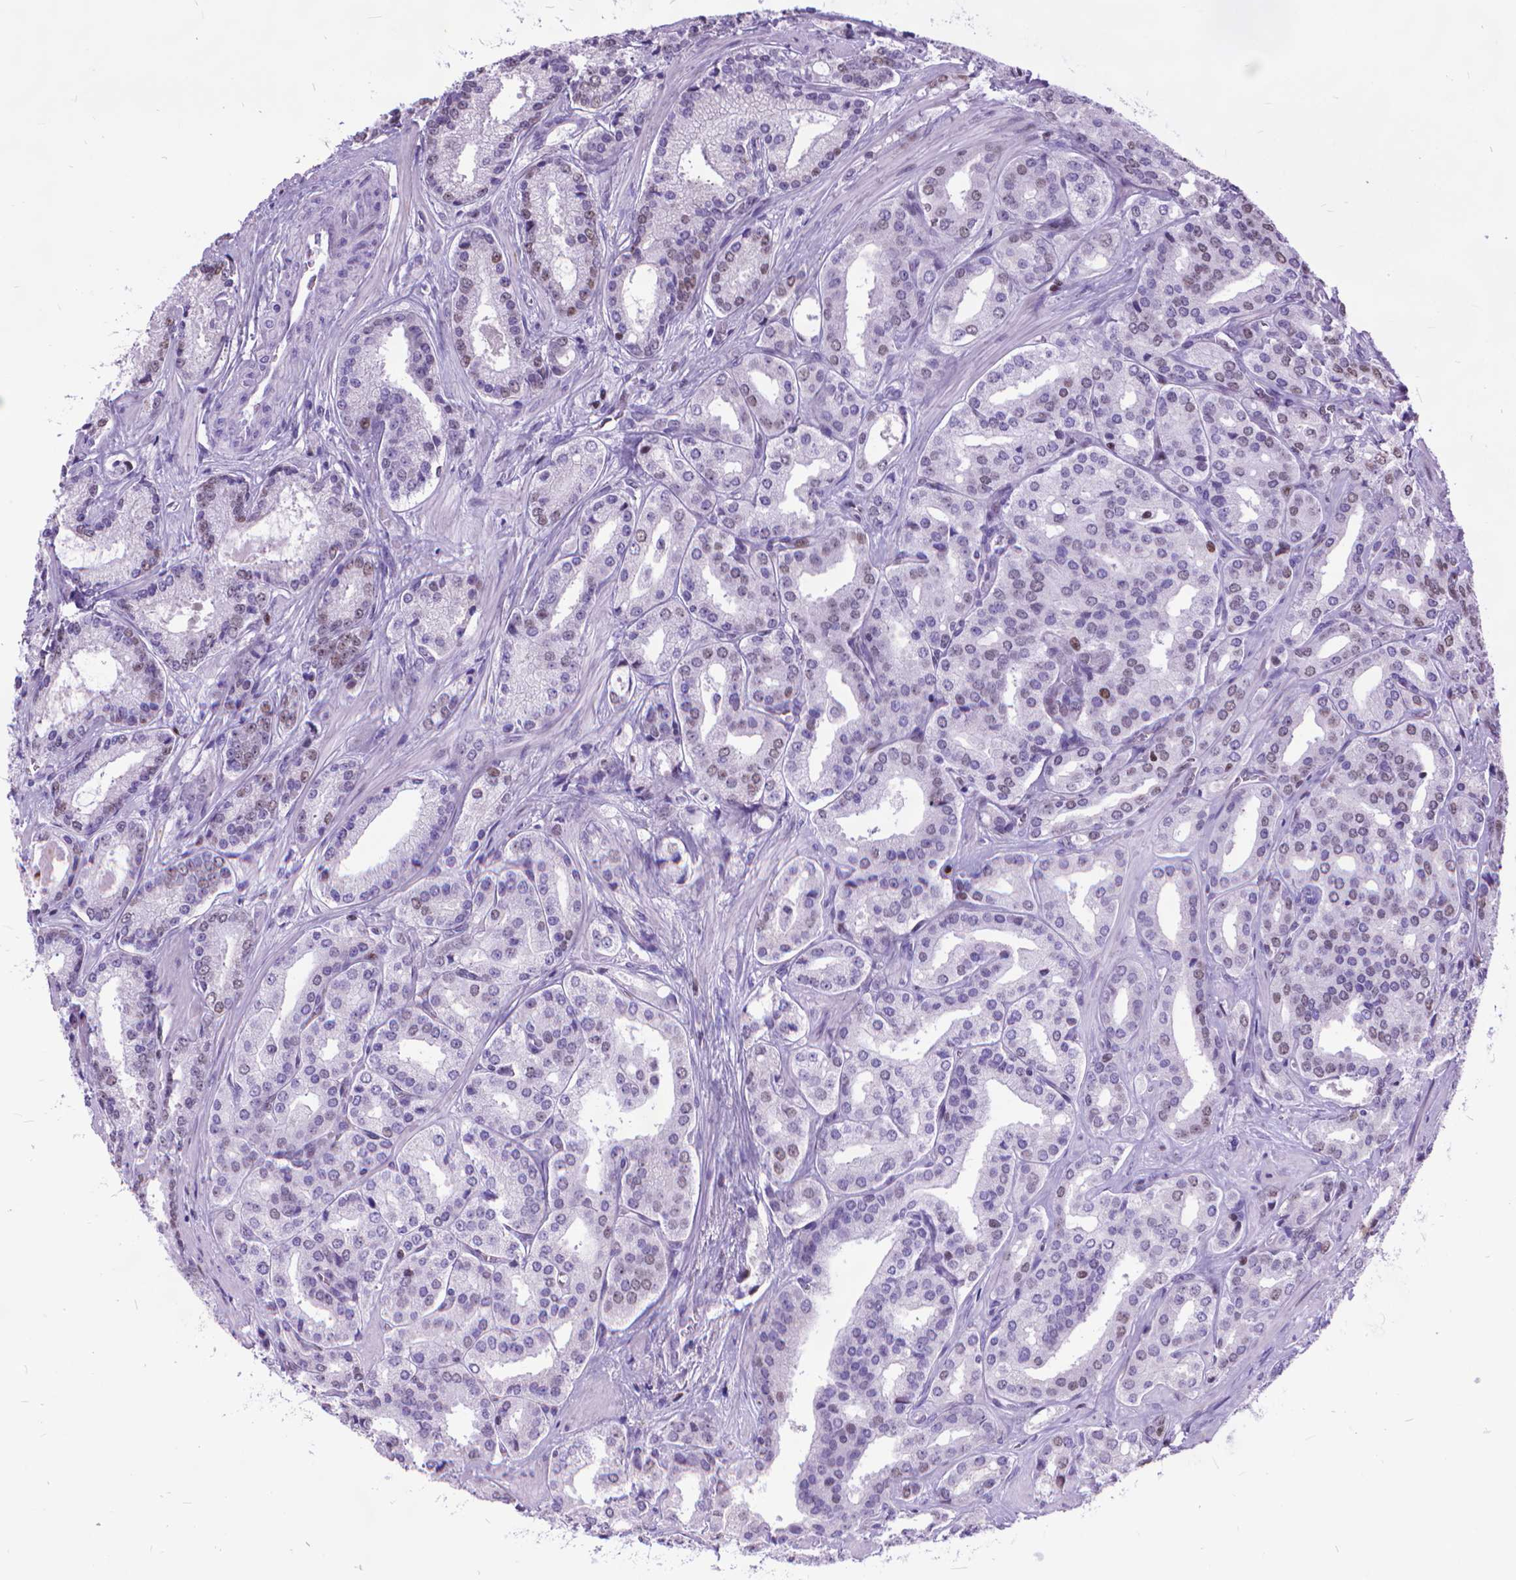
{"staining": {"intensity": "weak", "quantity": "<25%", "location": "nuclear"}, "tissue": "prostate cancer", "cell_type": "Tumor cells", "image_type": "cancer", "snomed": [{"axis": "morphology", "description": "Adenocarcinoma, Low grade"}, {"axis": "topography", "description": "Prostate"}], "caption": "Protein analysis of prostate adenocarcinoma (low-grade) exhibits no significant staining in tumor cells. (DAB immunohistochemistry (IHC), high magnification).", "gene": "POLE4", "patient": {"sex": "male", "age": 56}}